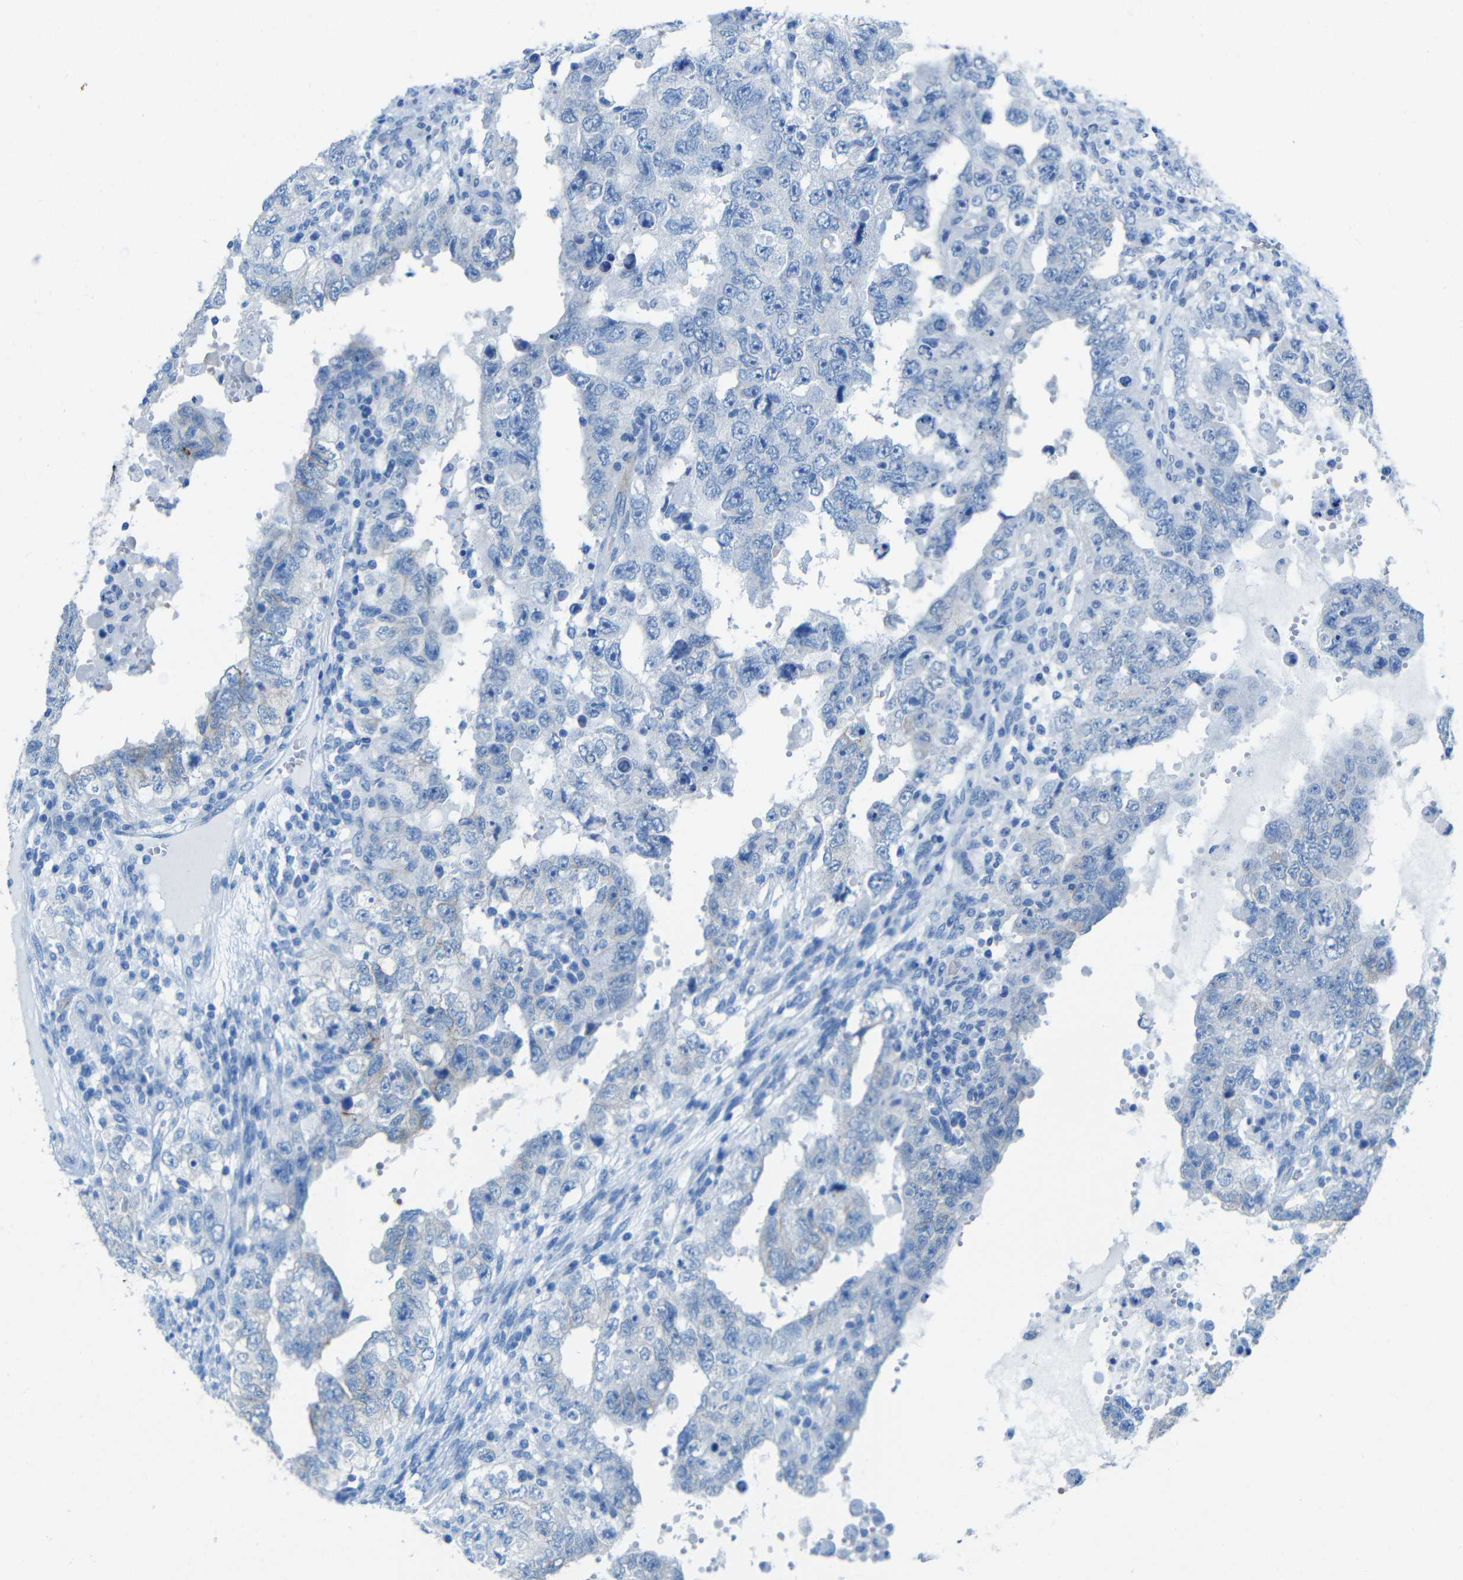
{"staining": {"intensity": "negative", "quantity": "none", "location": "none"}, "tissue": "testis cancer", "cell_type": "Tumor cells", "image_type": "cancer", "snomed": [{"axis": "morphology", "description": "Carcinoma, Embryonal, NOS"}, {"axis": "topography", "description": "Testis"}], "caption": "IHC photomicrograph of human embryonal carcinoma (testis) stained for a protein (brown), which shows no staining in tumor cells.", "gene": "TUBB4B", "patient": {"sex": "male", "age": 26}}